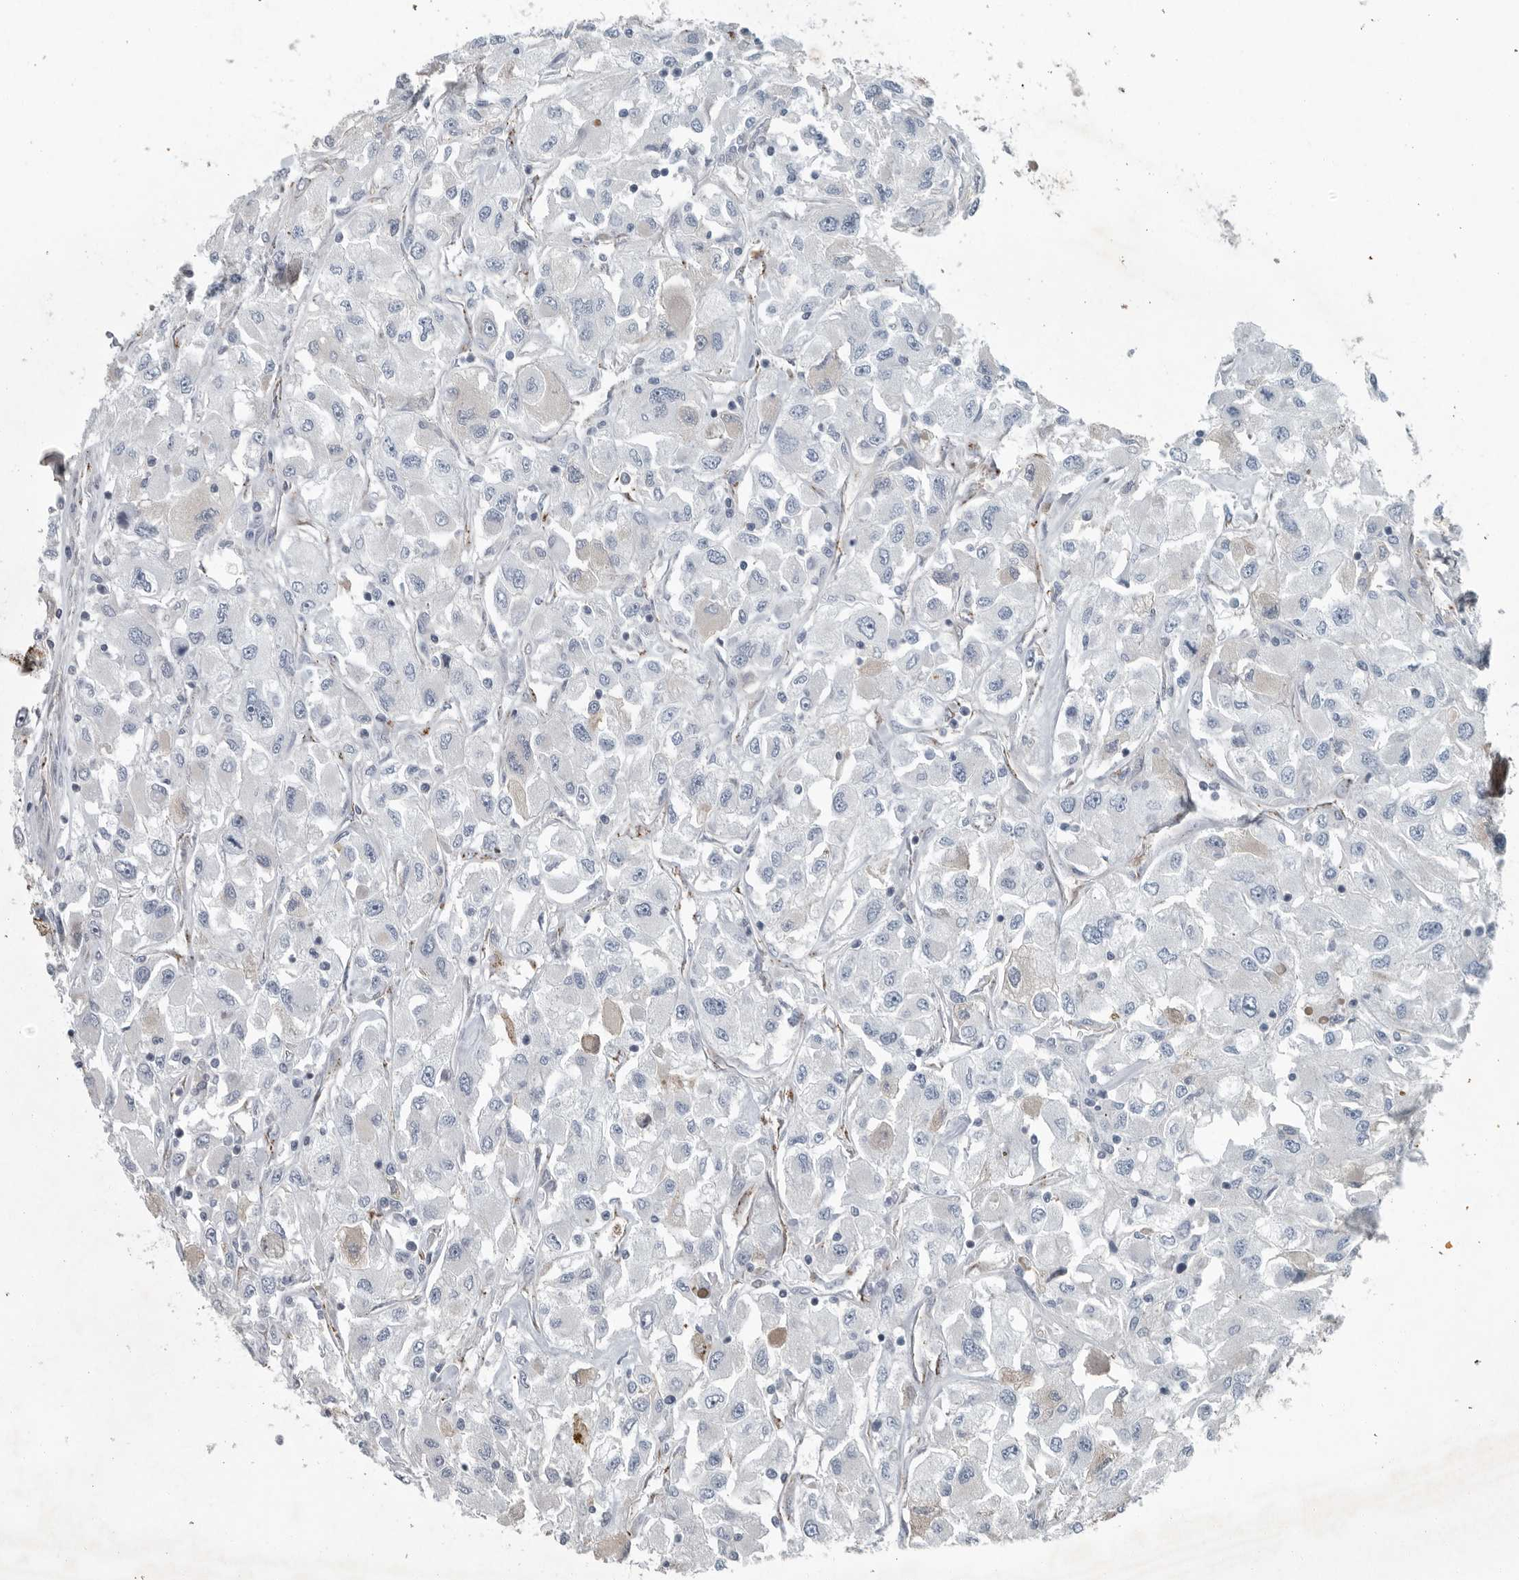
{"staining": {"intensity": "negative", "quantity": "none", "location": "none"}, "tissue": "renal cancer", "cell_type": "Tumor cells", "image_type": "cancer", "snomed": [{"axis": "morphology", "description": "Adenocarcinoma, NOS"}, {"axis": "topography", "description": "Kidney"}], "caption": "Tumor cells show no significant protein expression in renal cancer. Nuclei are stained in blue.", "gene": "MPP3", "patient": {"sex": "female", "age": 52}}